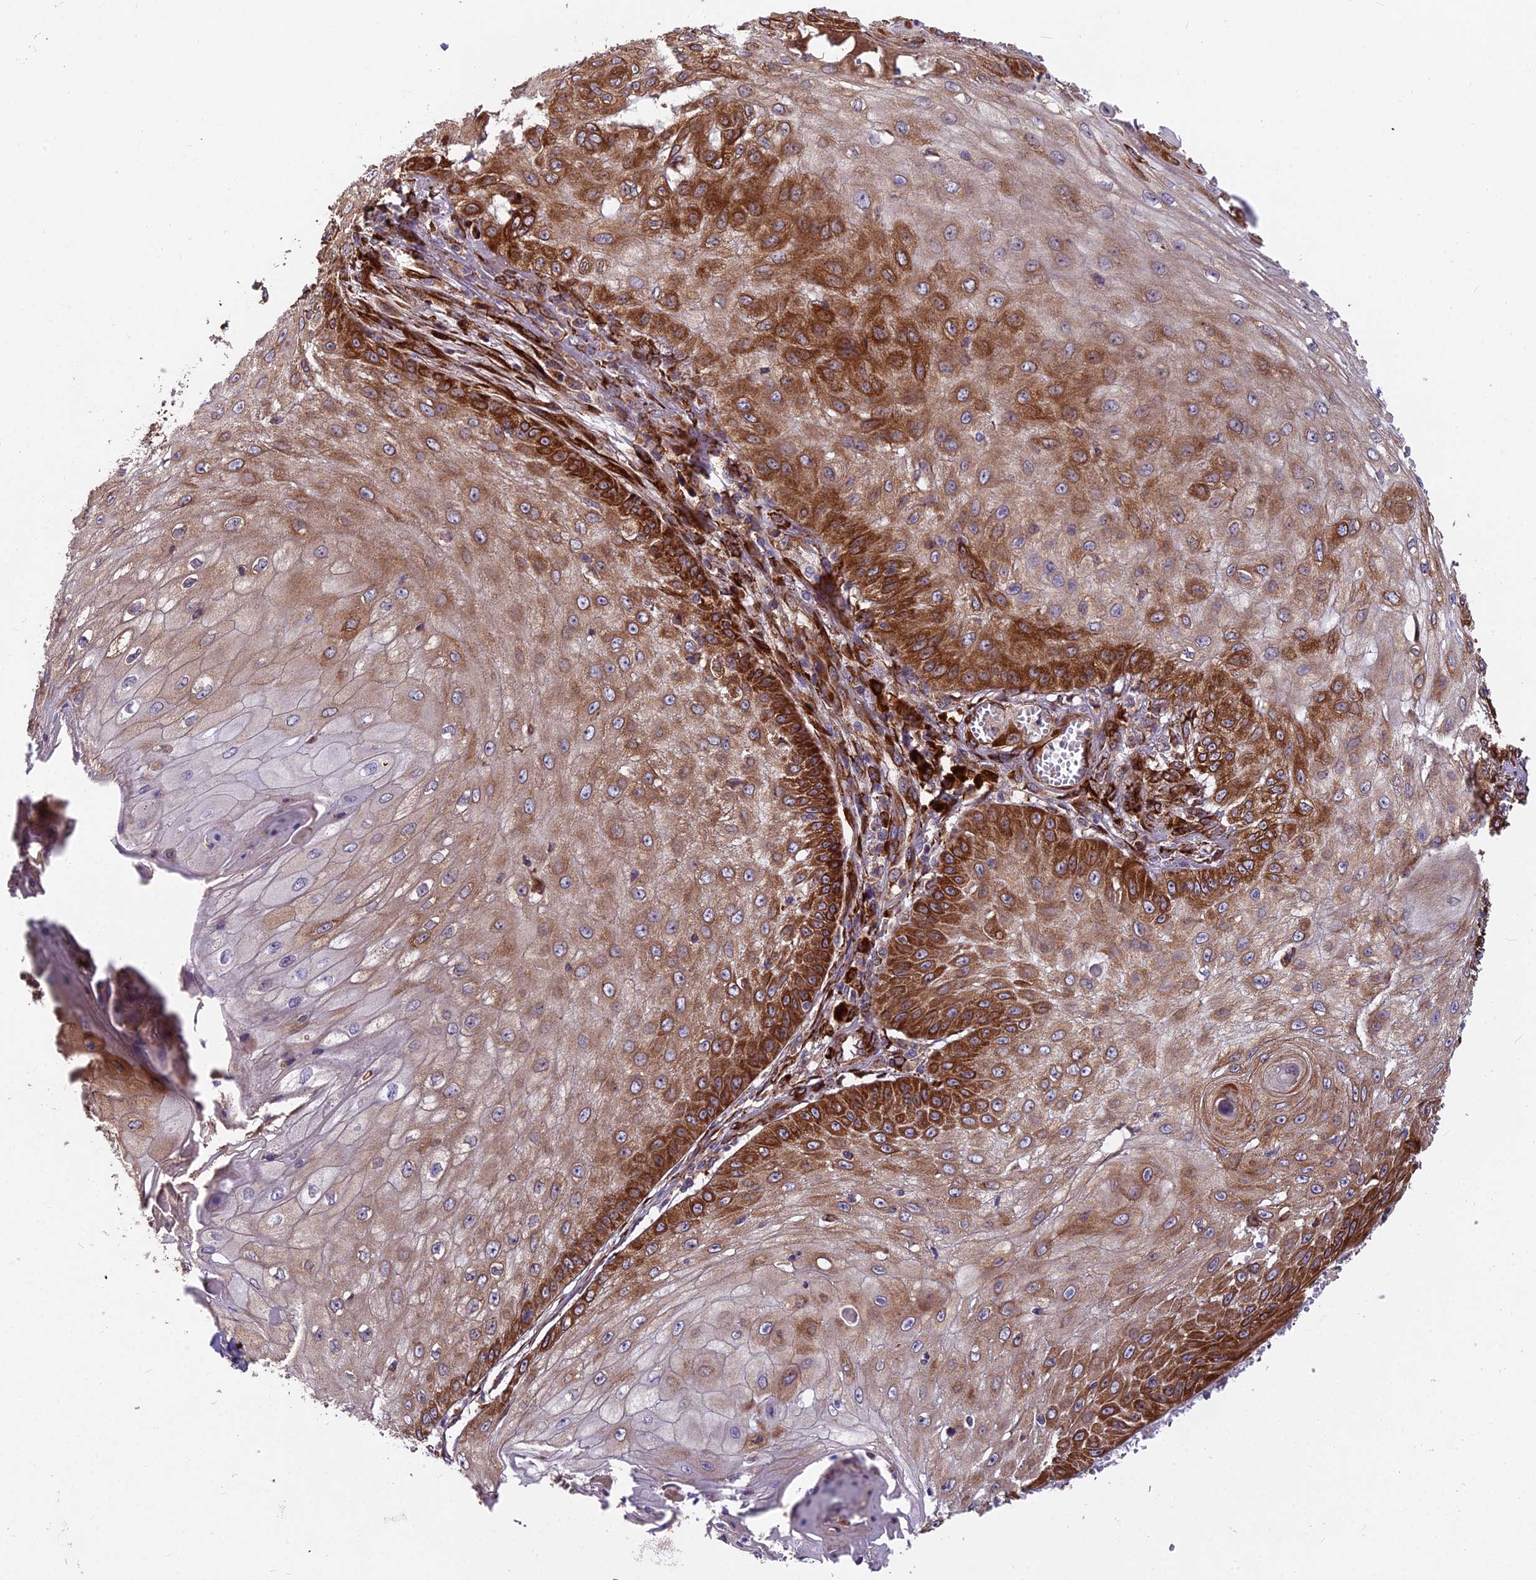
{"staining": {"intensity": "strong", "quantity": "25%-75%", "location": "cytoplasmic/membranous"}, "tissue": "skin cancer", "cell_type": "Tumor cells", "image_type": "cancer", "snomed": [{"axis": "morphology", "description": "Squamous cell carcinoma, NOS"}, {"axis": "topography", "description": "Skin"}], "caption": "Skin squamous cell carcinoma stained for a protein (brown) displays strong cytoplasmic/membranous positive staining in approximately 25%-75% of tumor cells.", "gene": "NDUFAF7", "patient": {"sex": "male", "age": 70}}